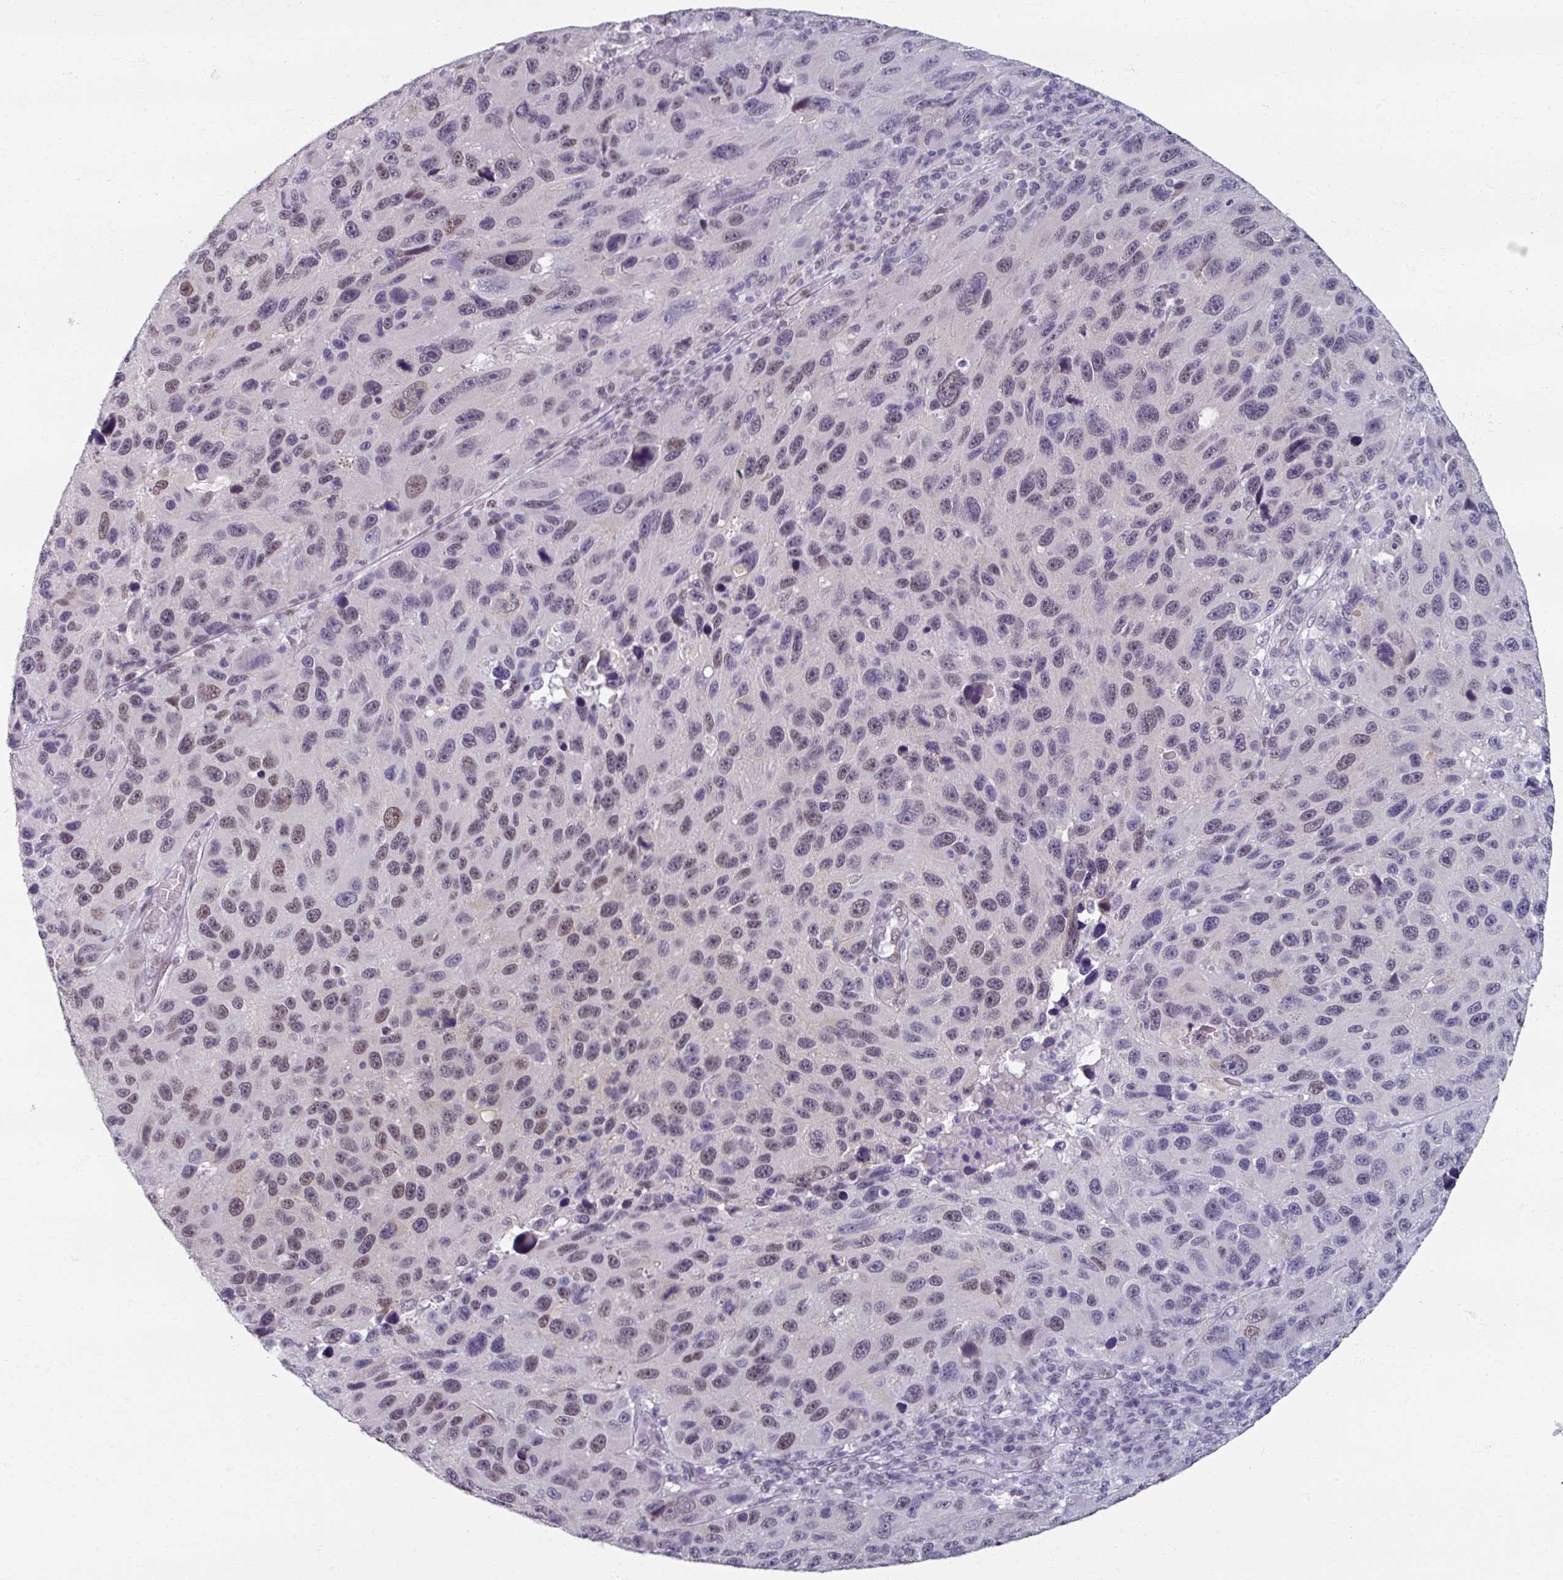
{"staining": {"intensity": "moderate", "quantity": "25%-75%", "location": "nuclear"}, "tissue": "melanoma", "cell_type": "Tumor cells", "image_type": "cancer", "snomed": [{"axis": "morphology", "description": "Malignant melanoma, NOS"}, {"axis": "topography", "description": "Skin"}], "caption": "Protein analysis of melanoma tissue exhibits moderate nuclear positivity in about 25%-75% of tumor cells.", "gene": "RIPOR3", "patient": {"sex": "male", "age": 53}}